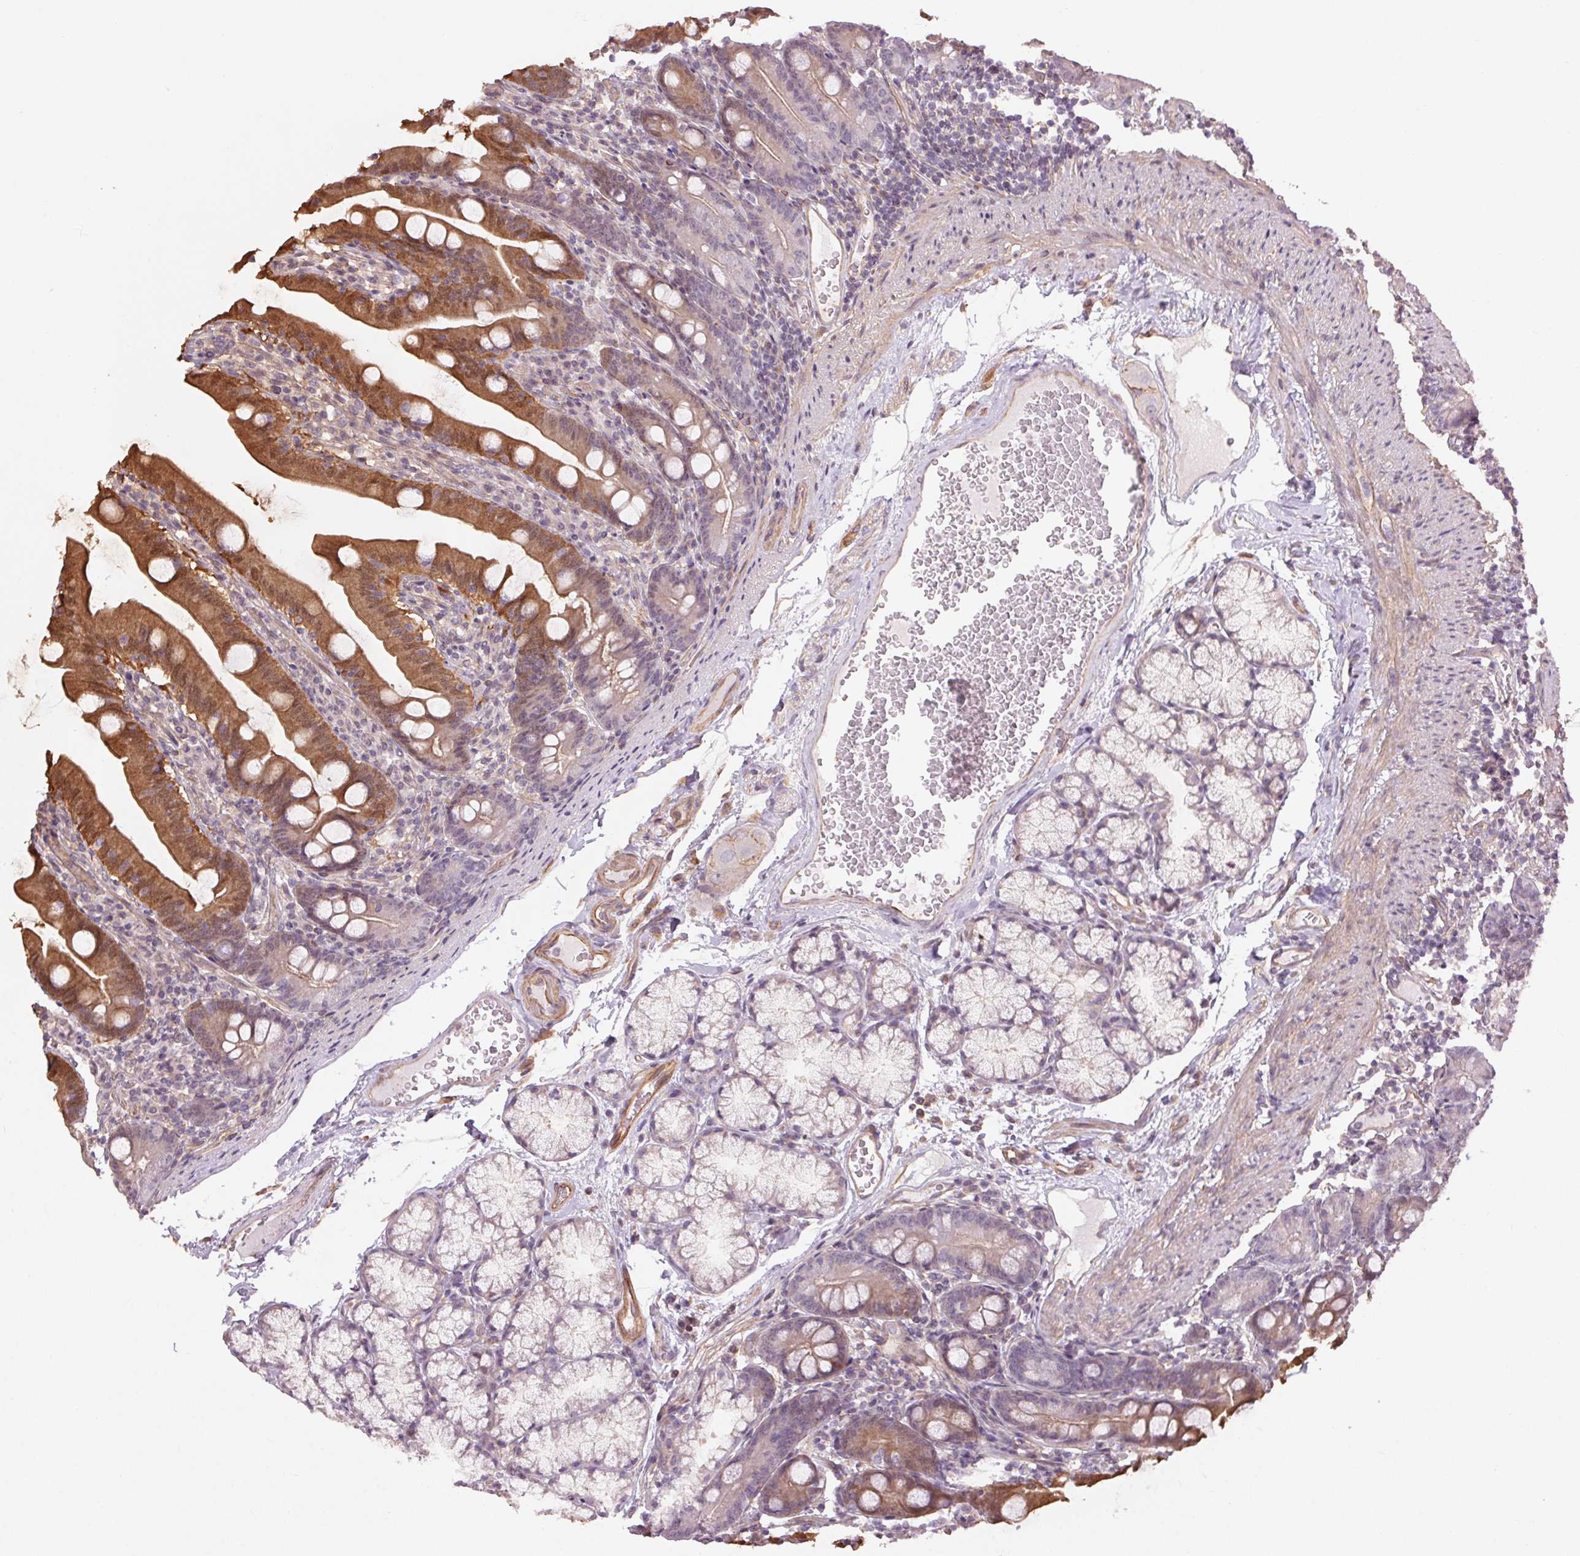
{"staining": {"intensity": "strong", "quantity": "25%-75%", "location": "cytoplasmic/membranous"}, "tissue": "duodenum", "cell_type": "Glandular cells", "image_type": "normal", "snomed": [{"axis": "morphology", "description": "Normal tissue, NOS"}, {"axis": "topography", "description": "Duodenum"}], "caption": "Glandular cells display strong cytoplasmic/membranous staining in approximately 25%-75% of cells in benign duodenum. Nuclei are stained in blue.", "gene": "CCSER1", "patient": {"sex": "female", "age": 67}}